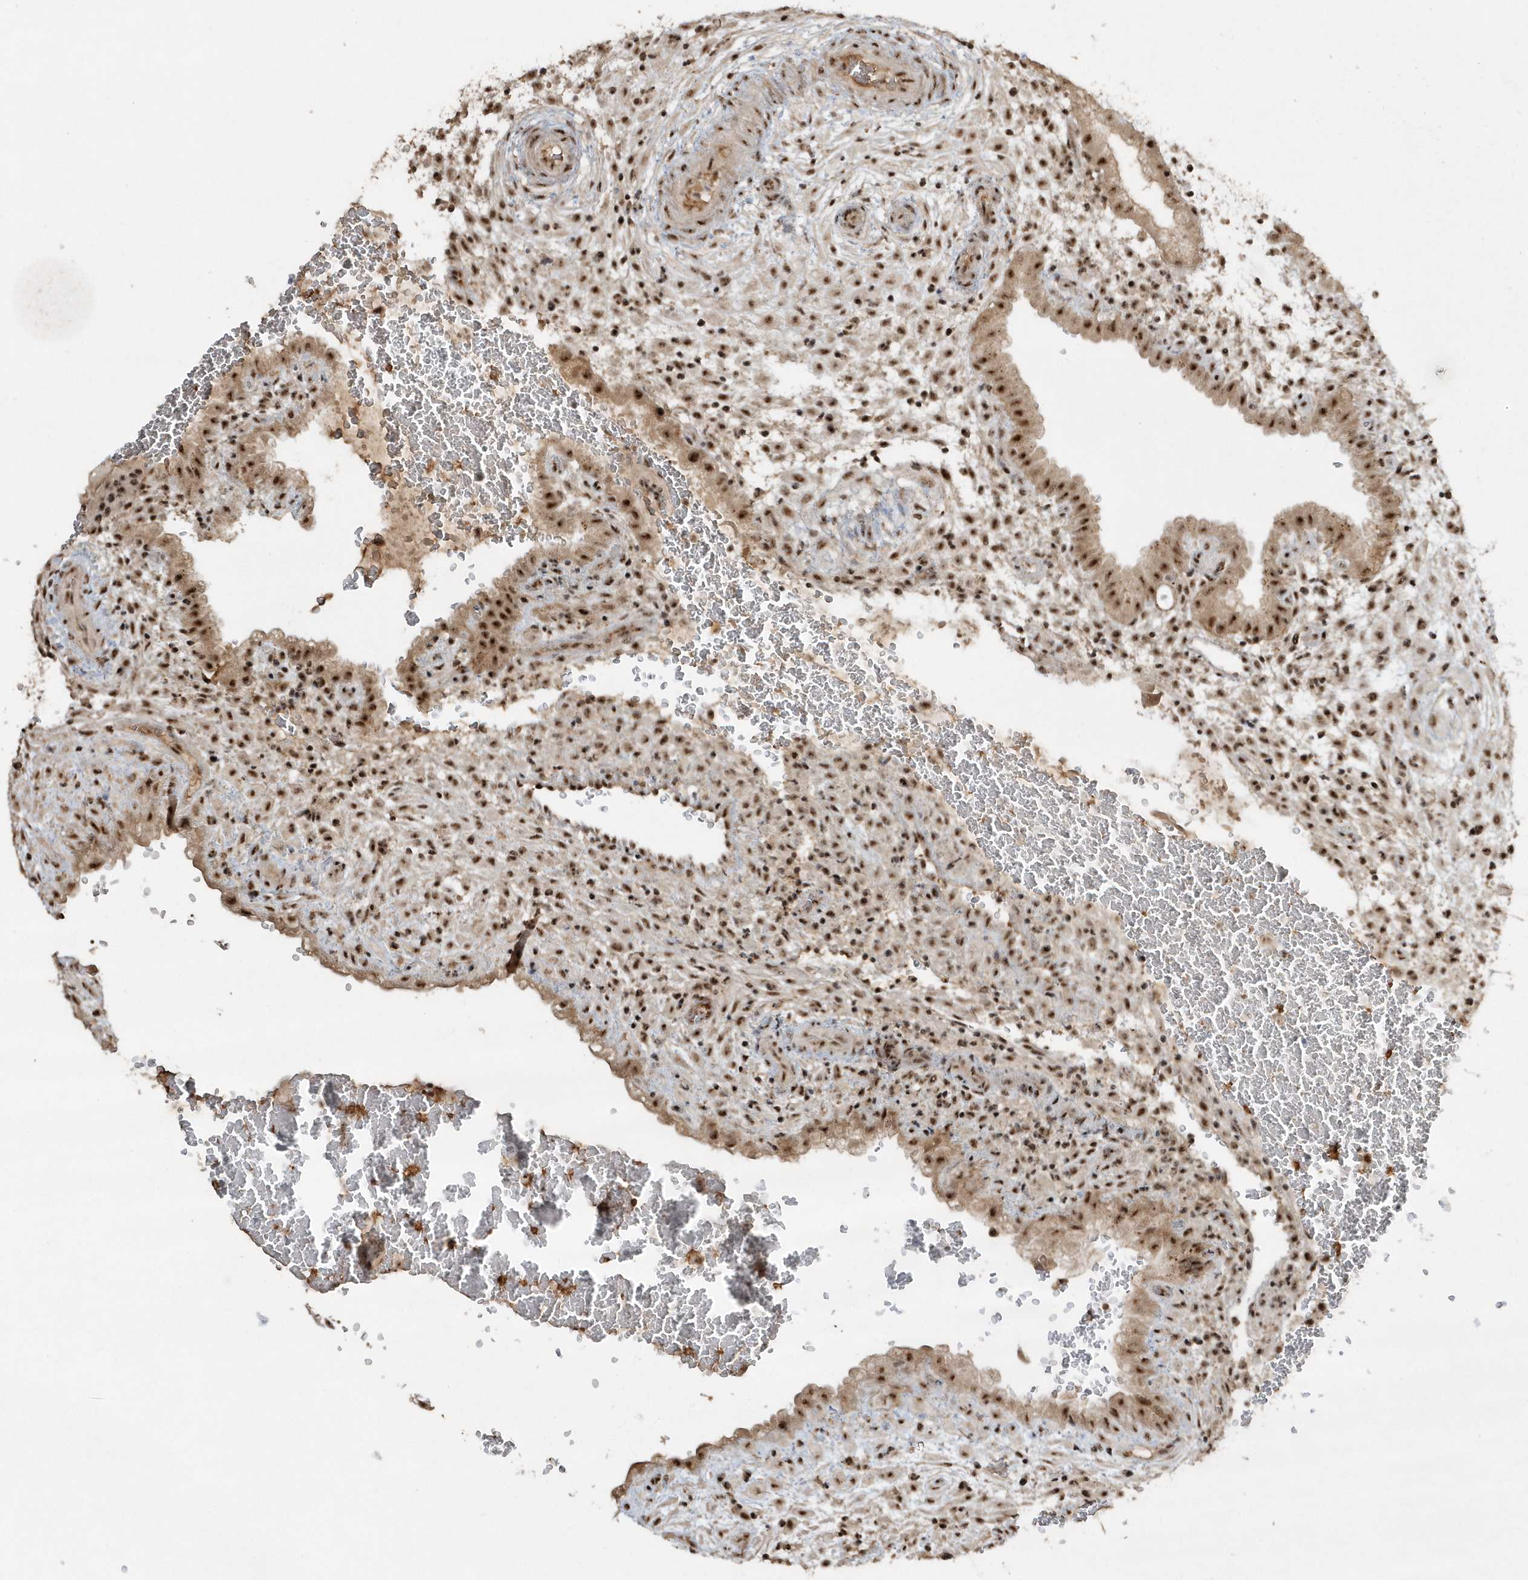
{"staining": {"intensity": "strong", "quantity": ">75%", "location": "nuclear"}, "tissue": "placenta", "cell_type": "Decidual cells", "image_type": "normal", "snomed": [{"axis": "morphology", "description": "Normal tissue, NOS"}, {"axis": "topography", "description": "Placenta"}], "caption": "Immunohistochemical staining of normal human placenta reveals strong nuclear protein staining in about >75% of decidual cells.", "gene": "POLR3B", "patient": {"sex": "female", "age": 35}}